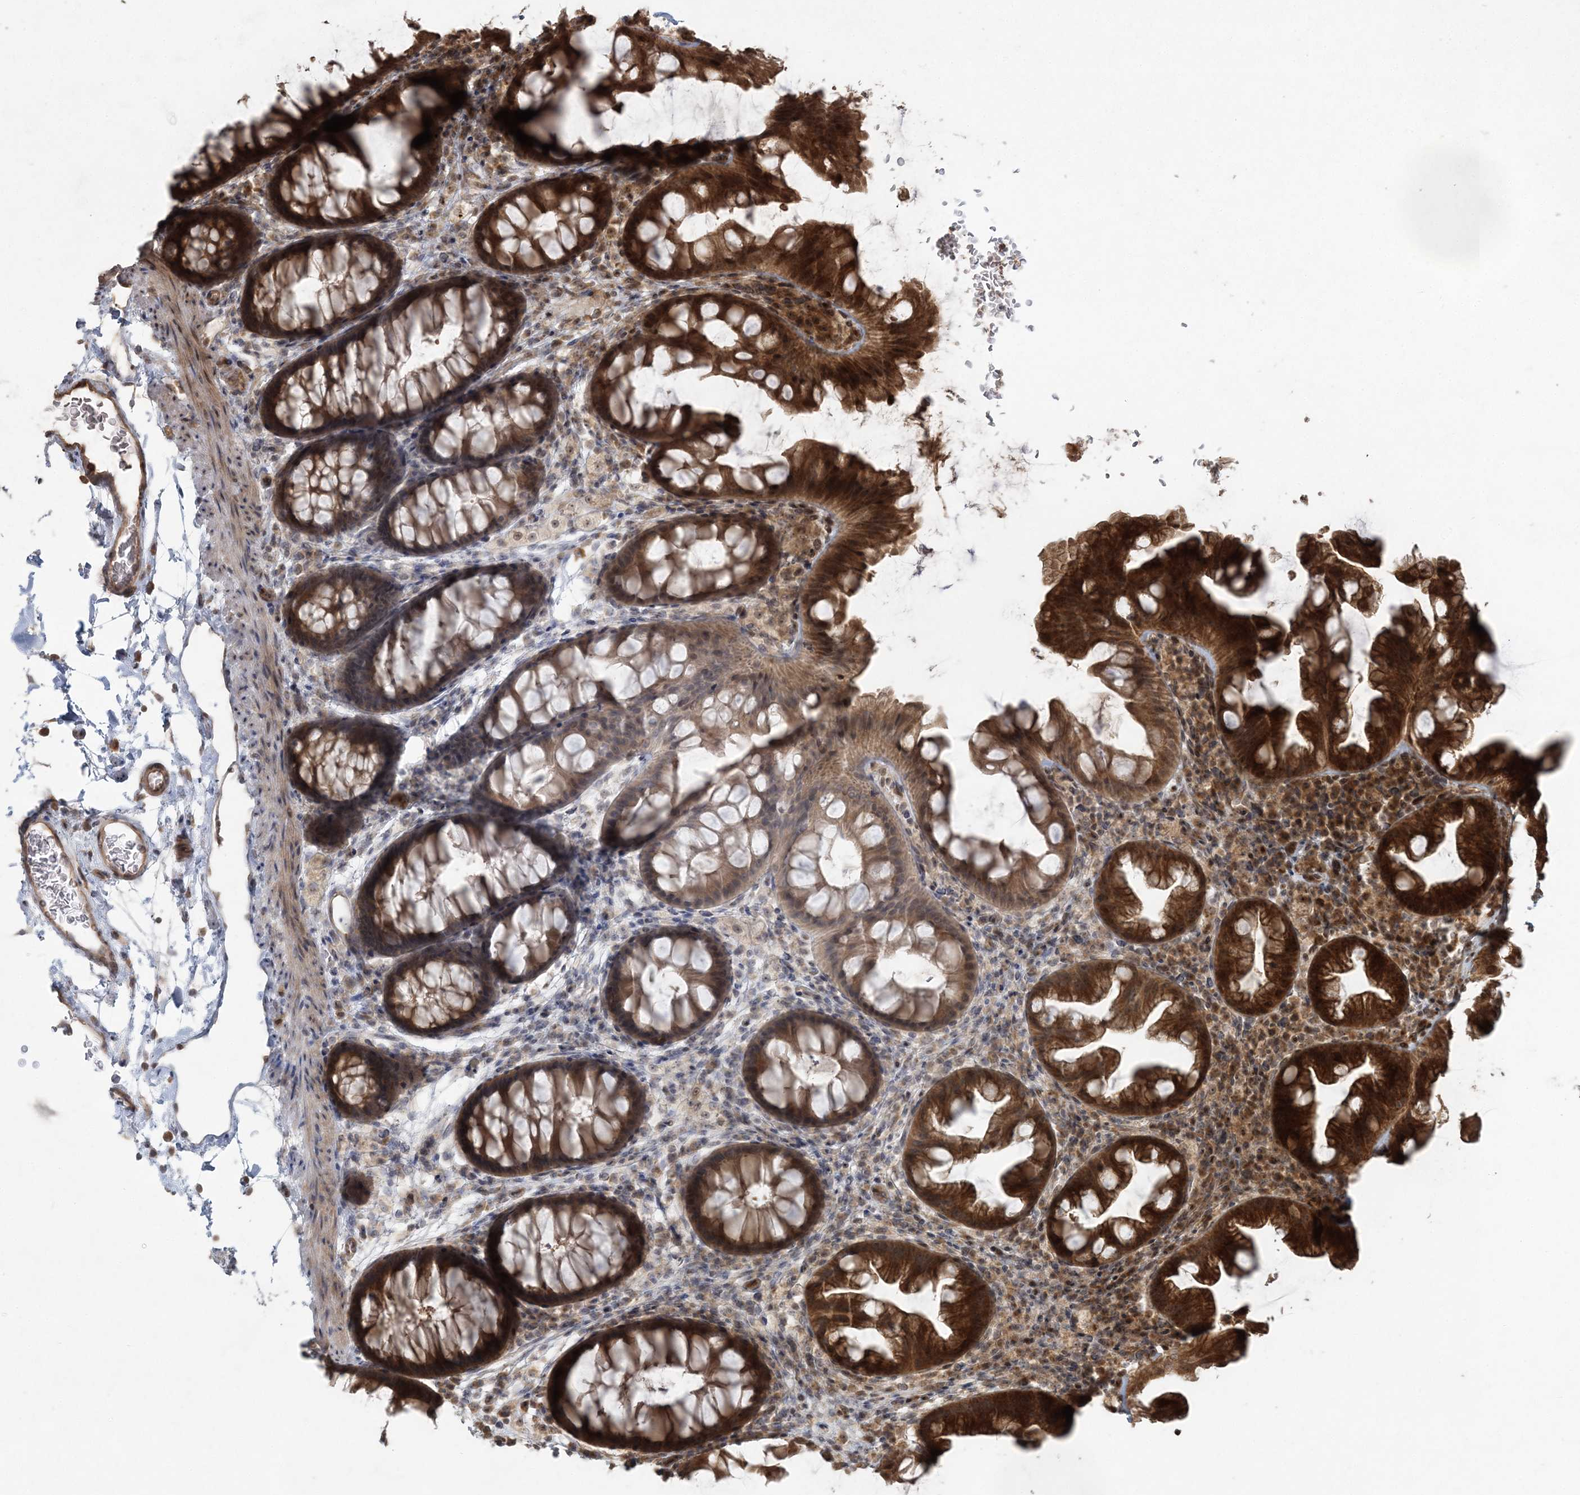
{"staining": {"intensity": "strong", "quantity": ">75%", "location": "cytoplasmic/membranous"}, "tissue": "colon", "cell_type": "Endothelial cells", "image_type": "normal", "snomed": [{"axis": "morphology", "description": "Normal tissue, NOS"}, {"axis": "topography", "description": "Colon"}], "caption": "High-magnification brightfield microscopy of normal colon stained with DAB (brown) and counterstained with hematoxylin (blue). endothelial cells exhibit strong cytoplasmic/membranous expression is present in about>75% of cells. (brown staining indicates protein expression, while blue staining denotes nuclei).", "gene": "SERINC1", "patient": {"sex": "female", "age": 62}}